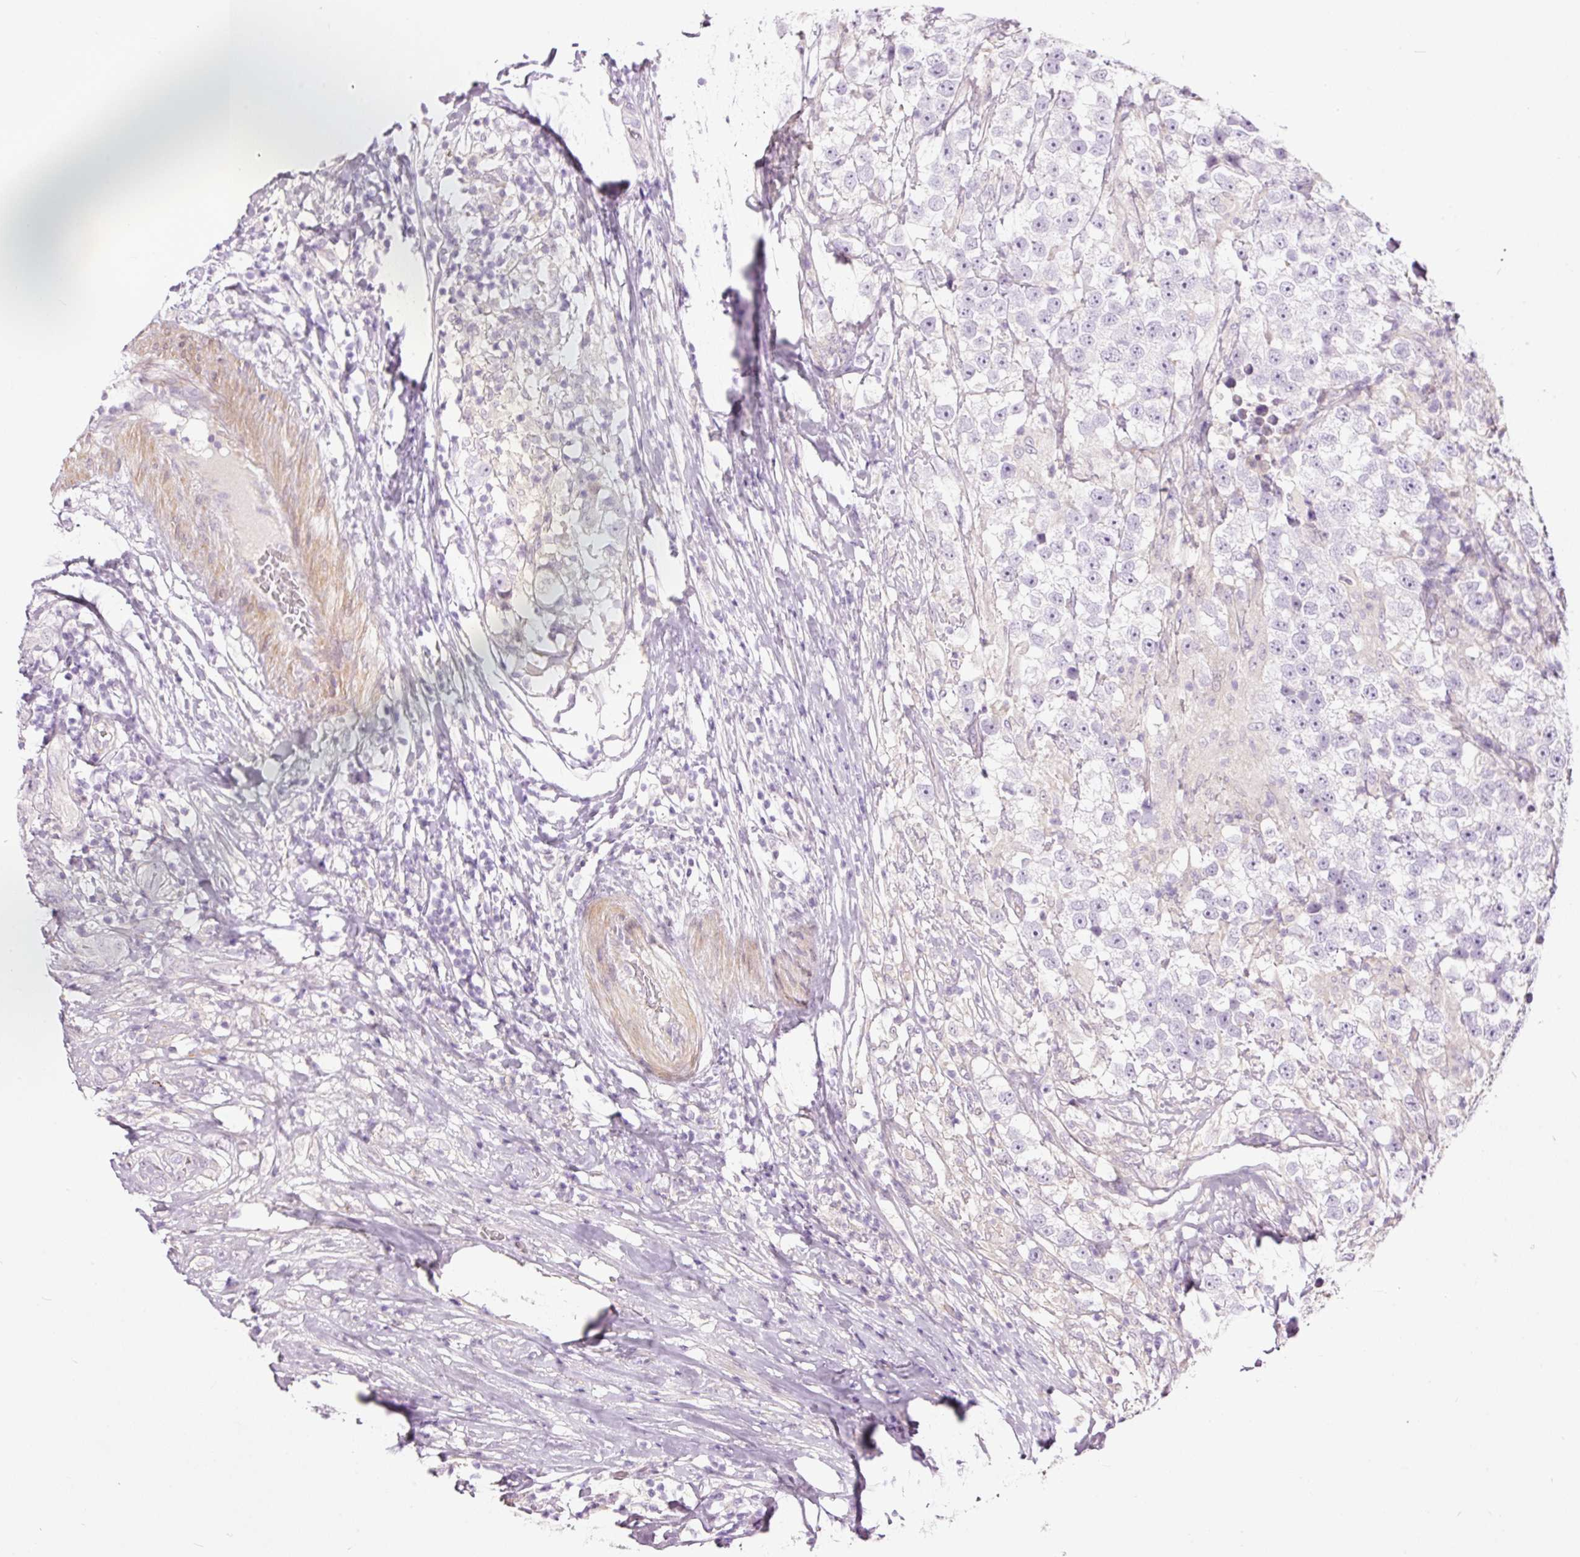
{"staining": {"intensity": "negative", "quantity": "none", "location": "none"}, "tissue": "testis cancer", "cell_type": "Tumor cells", "image_type": "cancer", "snomed": [{"axis": "morphology", "description": "Seminoma, NOS"}, {"axis": "topography", "description": "Testis"}], "caption": "IHC image of human testis cancer stained for a protein (brown), which displays no staining in tumor cells. (DAB (3,3'-diaminobenzidine) immunohistochemistry, high magnification).", "gene": "FCRL4", "patient": {"sex": "male", "age": 46}}